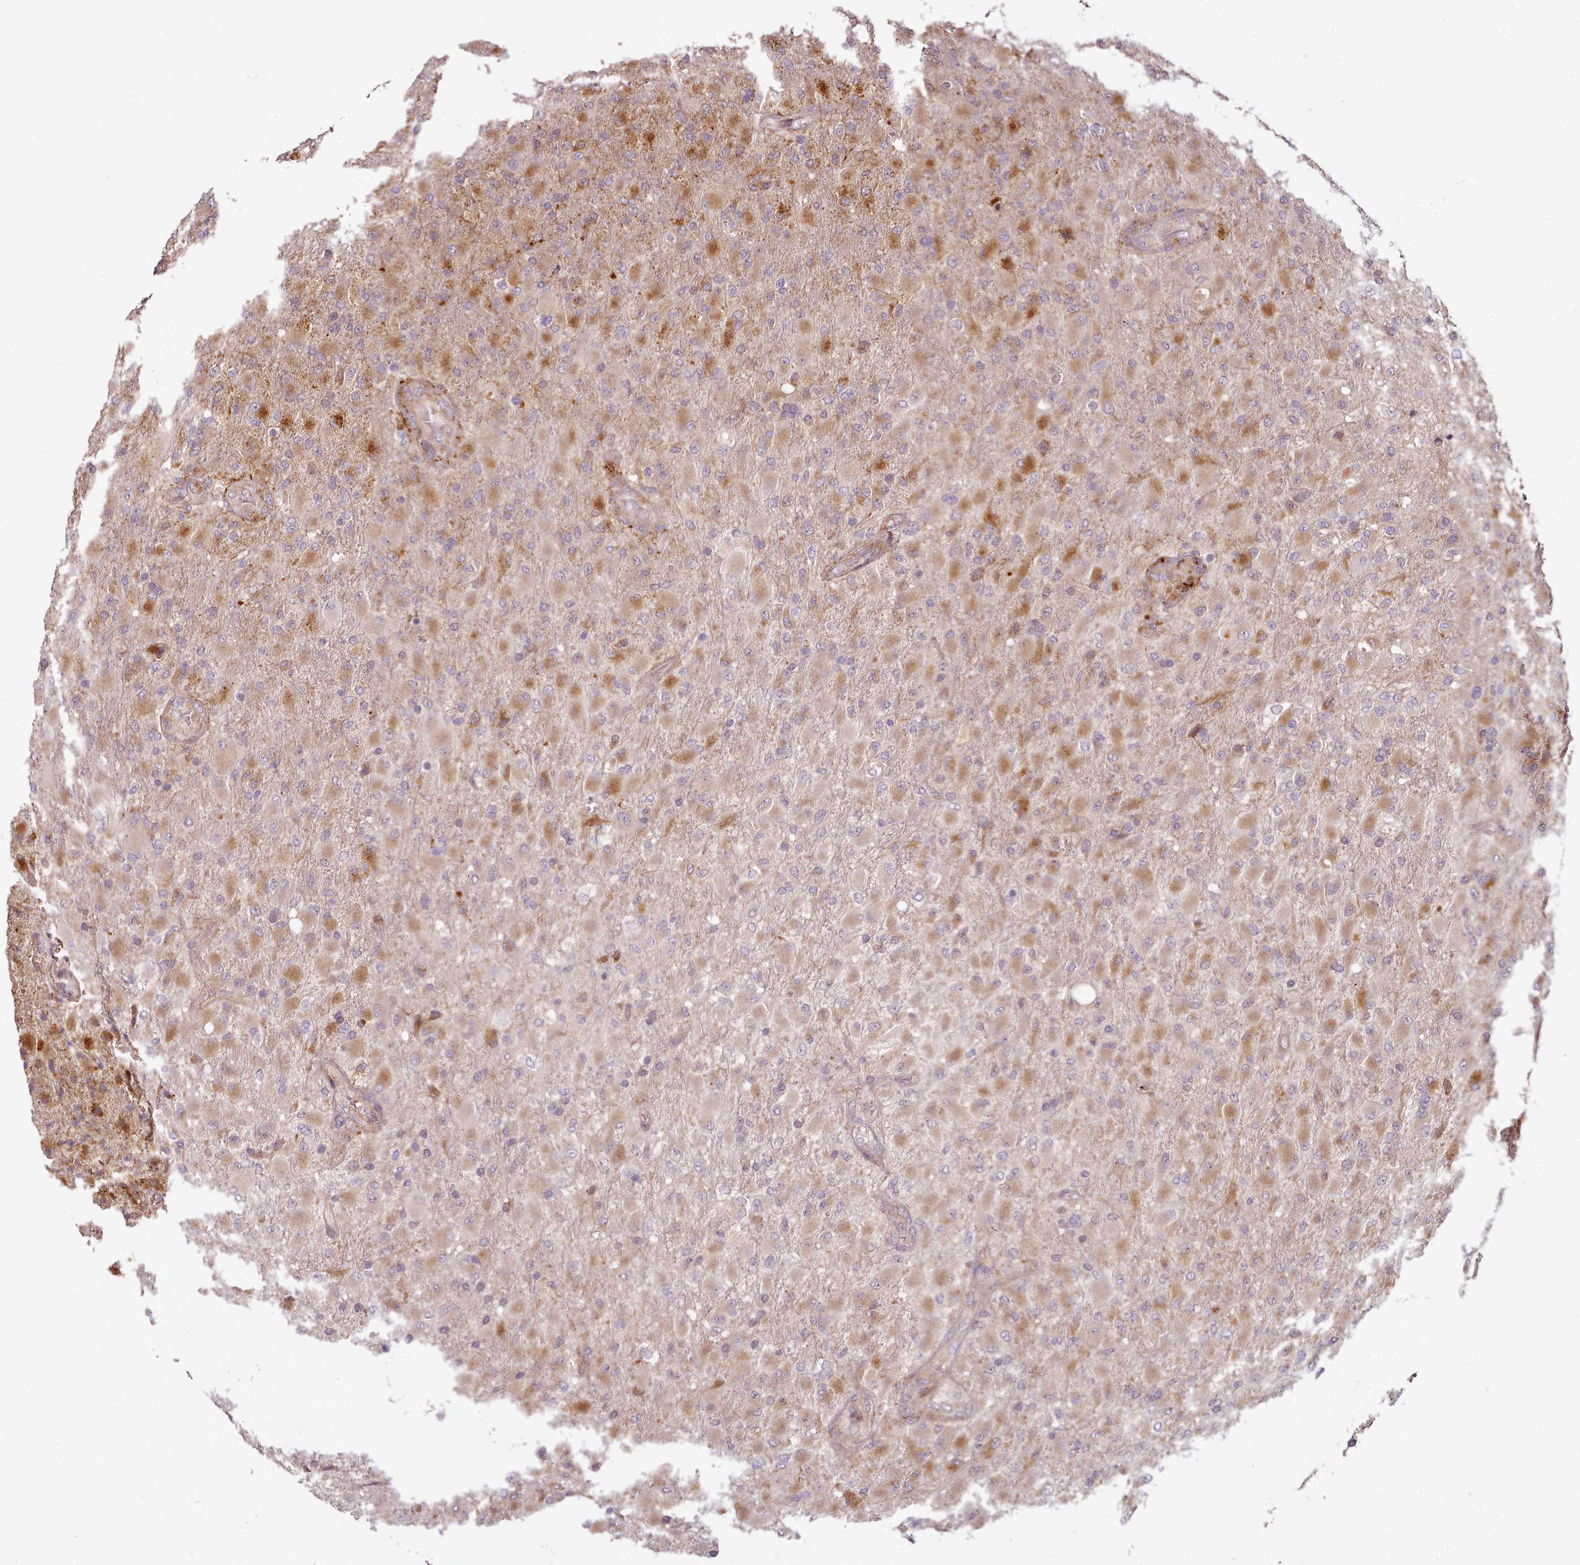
{"staining": {"intensity": "moderate", "quantity": "25%-75%", "location": "cytoplasmic/membranous"}, "tissue": "glioma", "cell_type": "Tumor cells", "image_type": "cancer", "snomed": [{"axis": "morphology", "description": "Glioma, malignant, Low grade"}, {"axis": "topography", "description": "Brain"}], "caption": "Protein staining of malignant glioma (low-grade) tissue exhibits moderate cytoplasmic/membranous expression in approximately 25%-75% of tumor cells. The protein is stained brown, and the nuclei are stained in blue (DAB (3,3'-diaminobenzidine) IHC with brightfield microscopy, high magnification).", "gene": "C1QTNF5", "patient": {"sex": "male", "age": 65}}